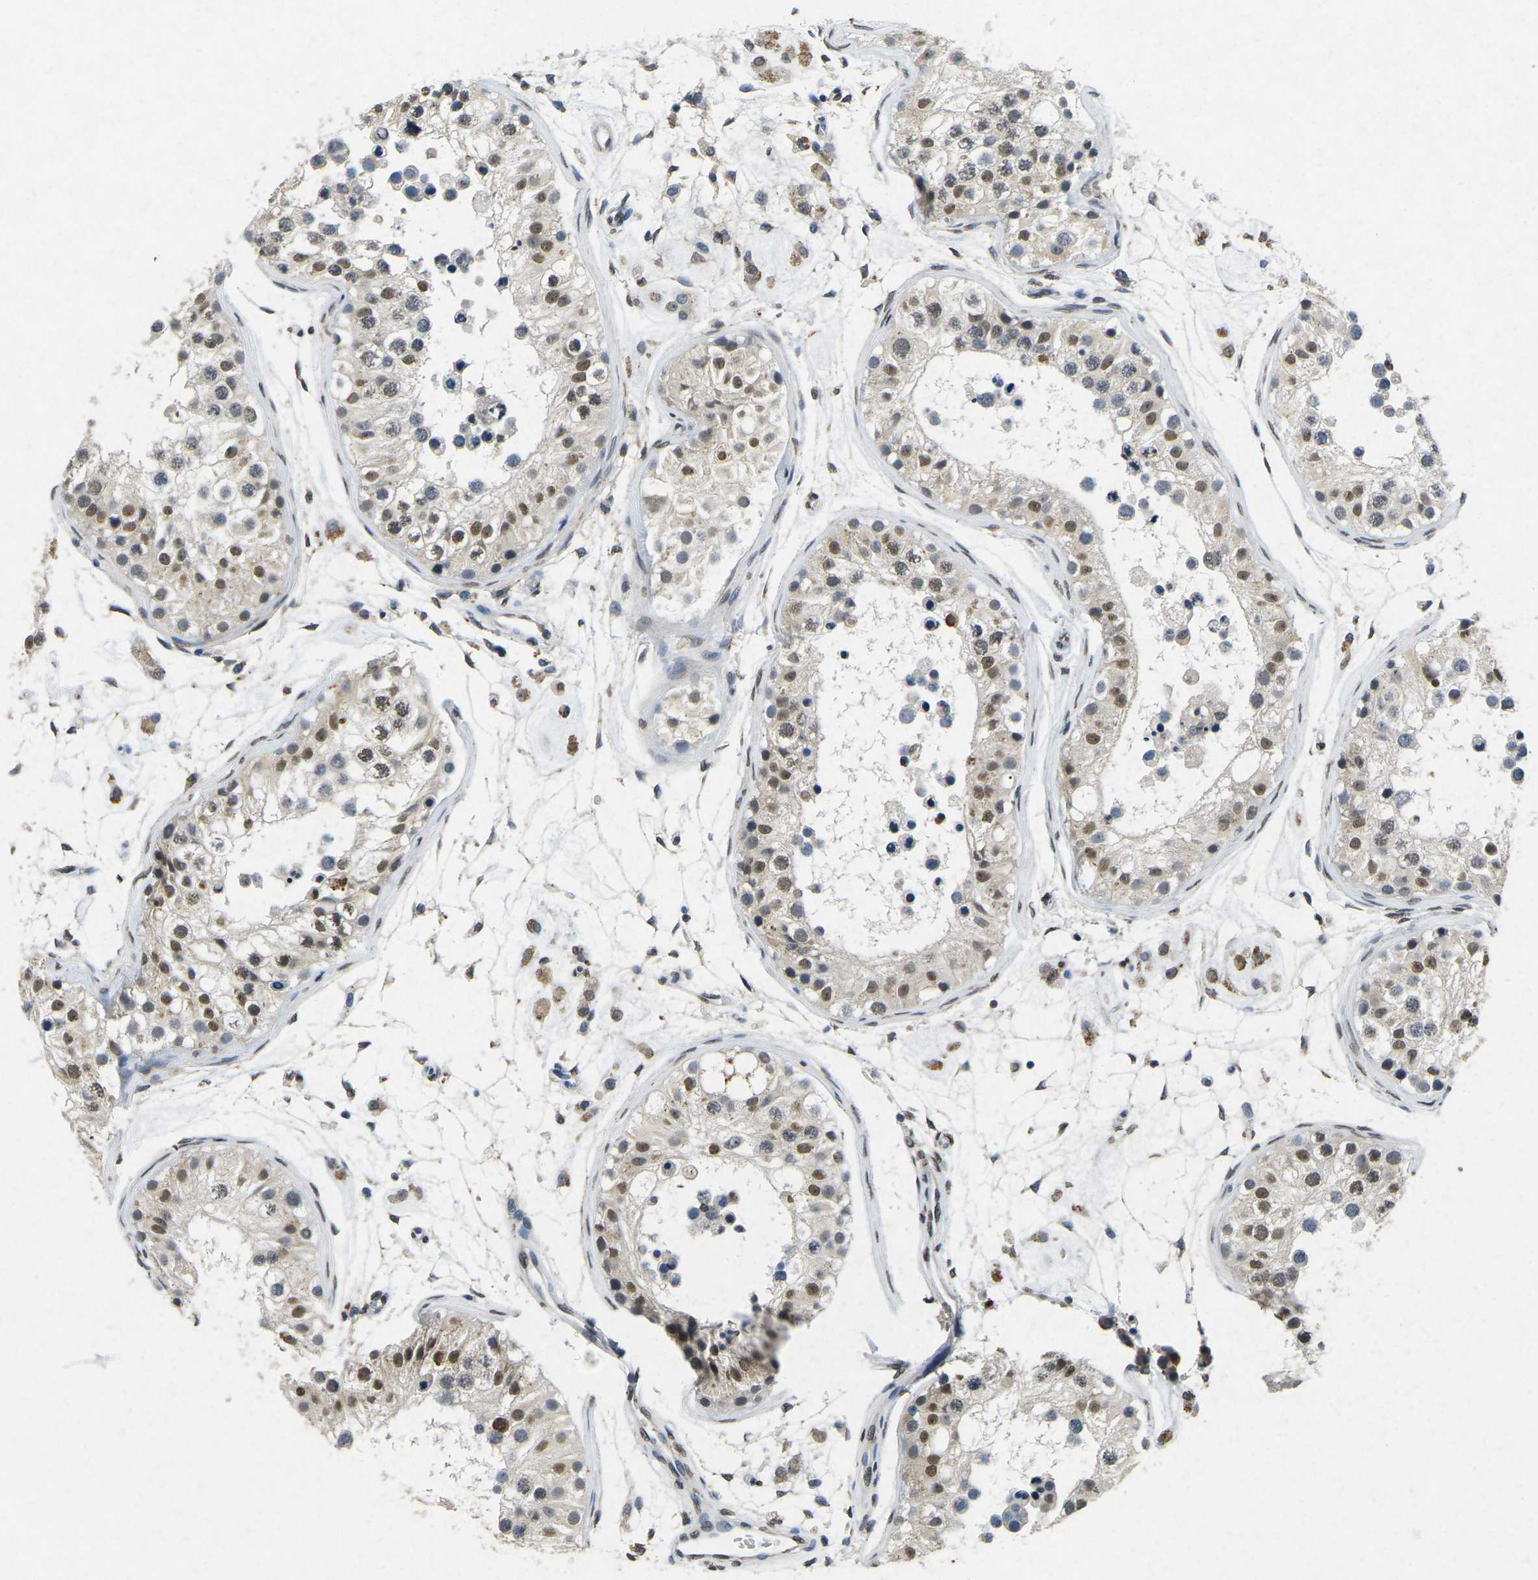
{"staining": {"intensity": "weak", "quantity": "25%-75%", "location": "cytoplasmic/membranous,nuclear"}, "tissue": "testis", "cell_type": "Cells in seminiferous ducts", "image_type": "normal", "snomed": [{"axis": "morphology", "description": "Normal tissue, NOS"}, {"axis": "morphology", "description": "Adenocarcinoma, metastatic, NOS"}, {"axis": "topography", "description": "Testis"}], "caption": "A brown stain highlights weak cytoplasmic/membranous,nuclear staining of a protein in cells in seminiferous ducts of normal testis.", "gene": "SCNN1B", "patient": {"sex": "male", "age": 26}}